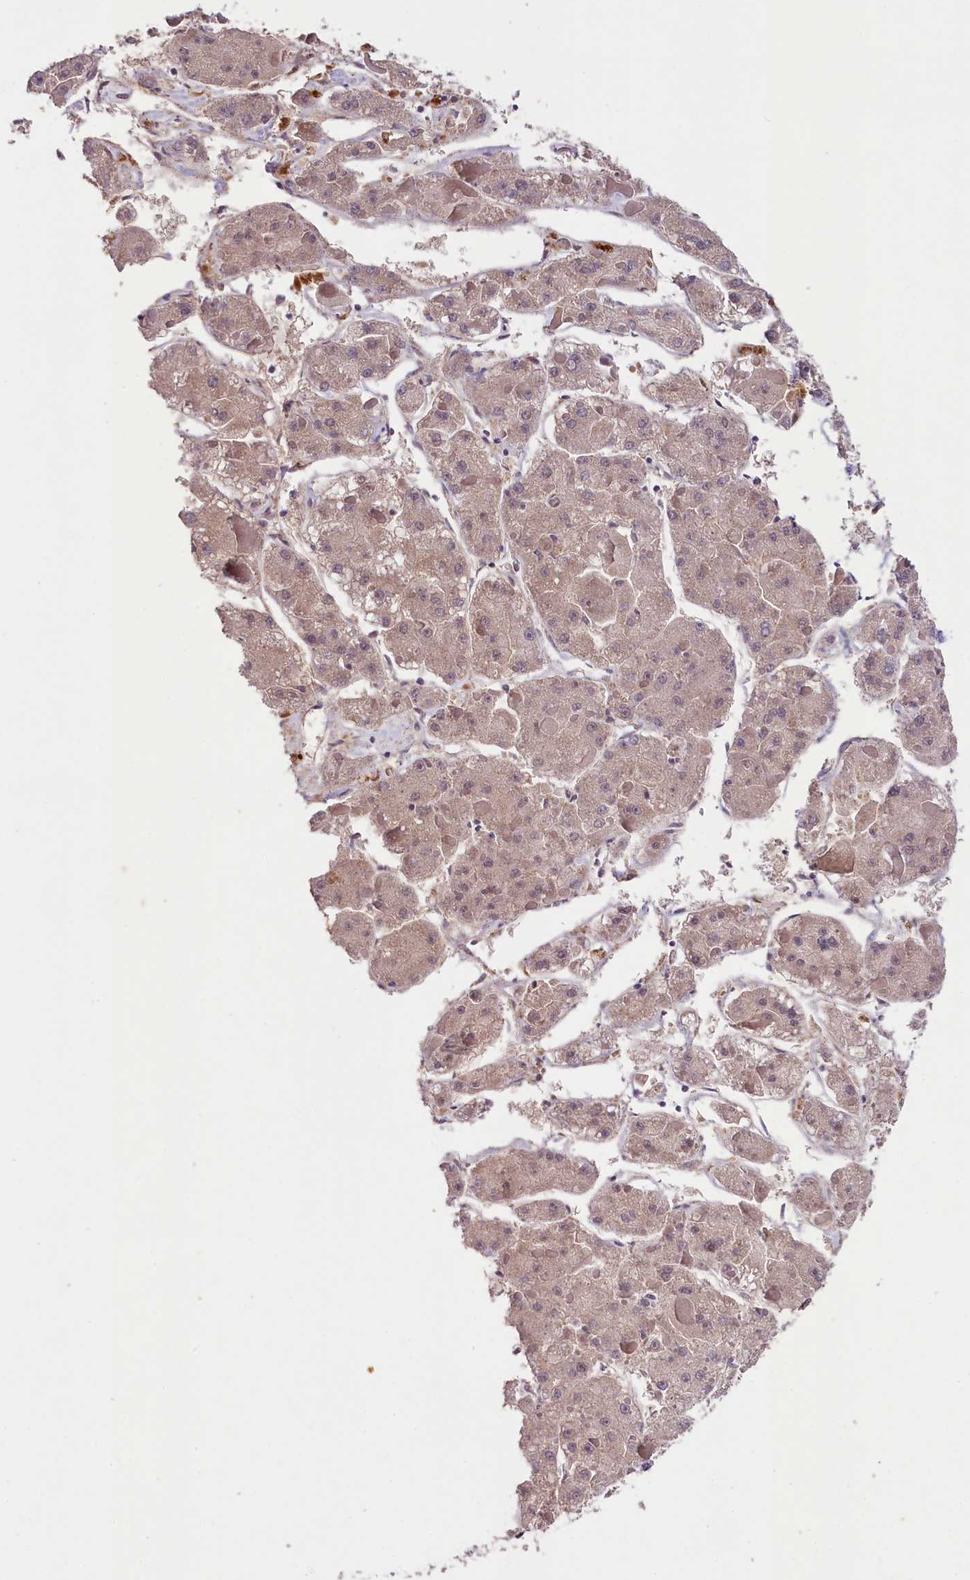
{"staining": {"intensity": "weak", "quantity": ">75%", "location": "cytoplasmic/membranous"}, "tissue": "liver cancer", "cell_type": "Tumor cells", "image_type": "cancer", "snomed": [{"axis": "morphology", "description": "Carcinoma, Hepatocellular, NOS"}, {"axis": "topography", "description": "Liver"}], "caption": "Liver cancer tissue displays weak cytoplasmic/membranous expression in approximately >75% of tumor cells", "gene": "PHLDB1", "patient": {"sex": "female", "age": 73}}